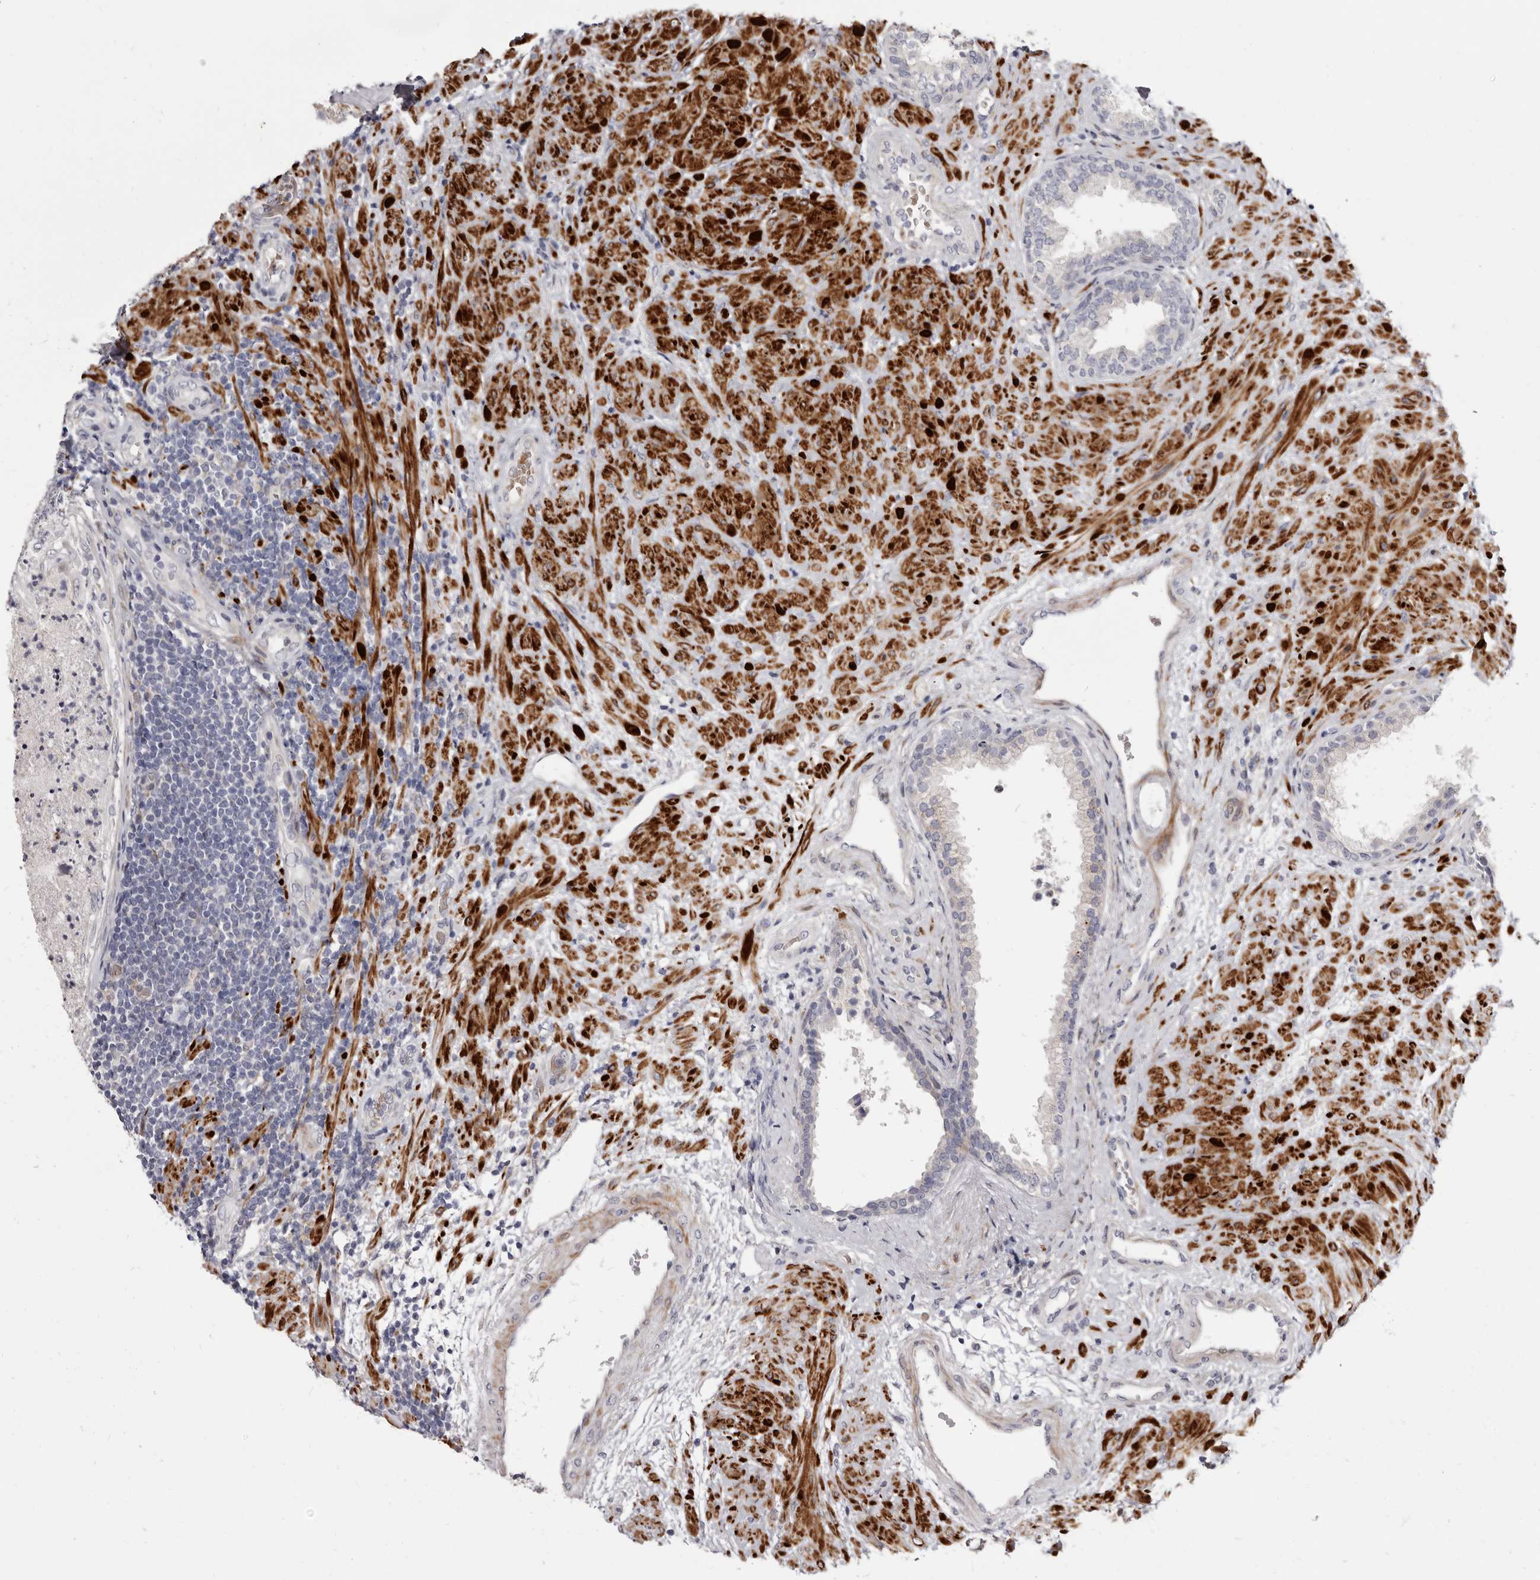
{"staining": {"intensity": "moderate", "quantity": "<25%", "location": "cytoplasmic/membranous"}, "tissue": "prostate", "cell_type": "Glandular cells", "image_type": "normal", "snomed": [{"axis": "morphology", "description": "Normal tissue, NOS"}, {"axis": "topography", "description": "Prostate"}], "caption": "Immunohistochemical staining of benign prostate demonstrates <25% levels of moderate cytoplasmic/membranous protein staining in about <25% of glandular cells. (Stains: DAB (3,3'-diaminobenzidine) in brown, nuclei in blue, Microscopy: brightfield microscopy at high magnification).", "gene": "AIDA", "patient": {"sex": "male", "age": 76}}